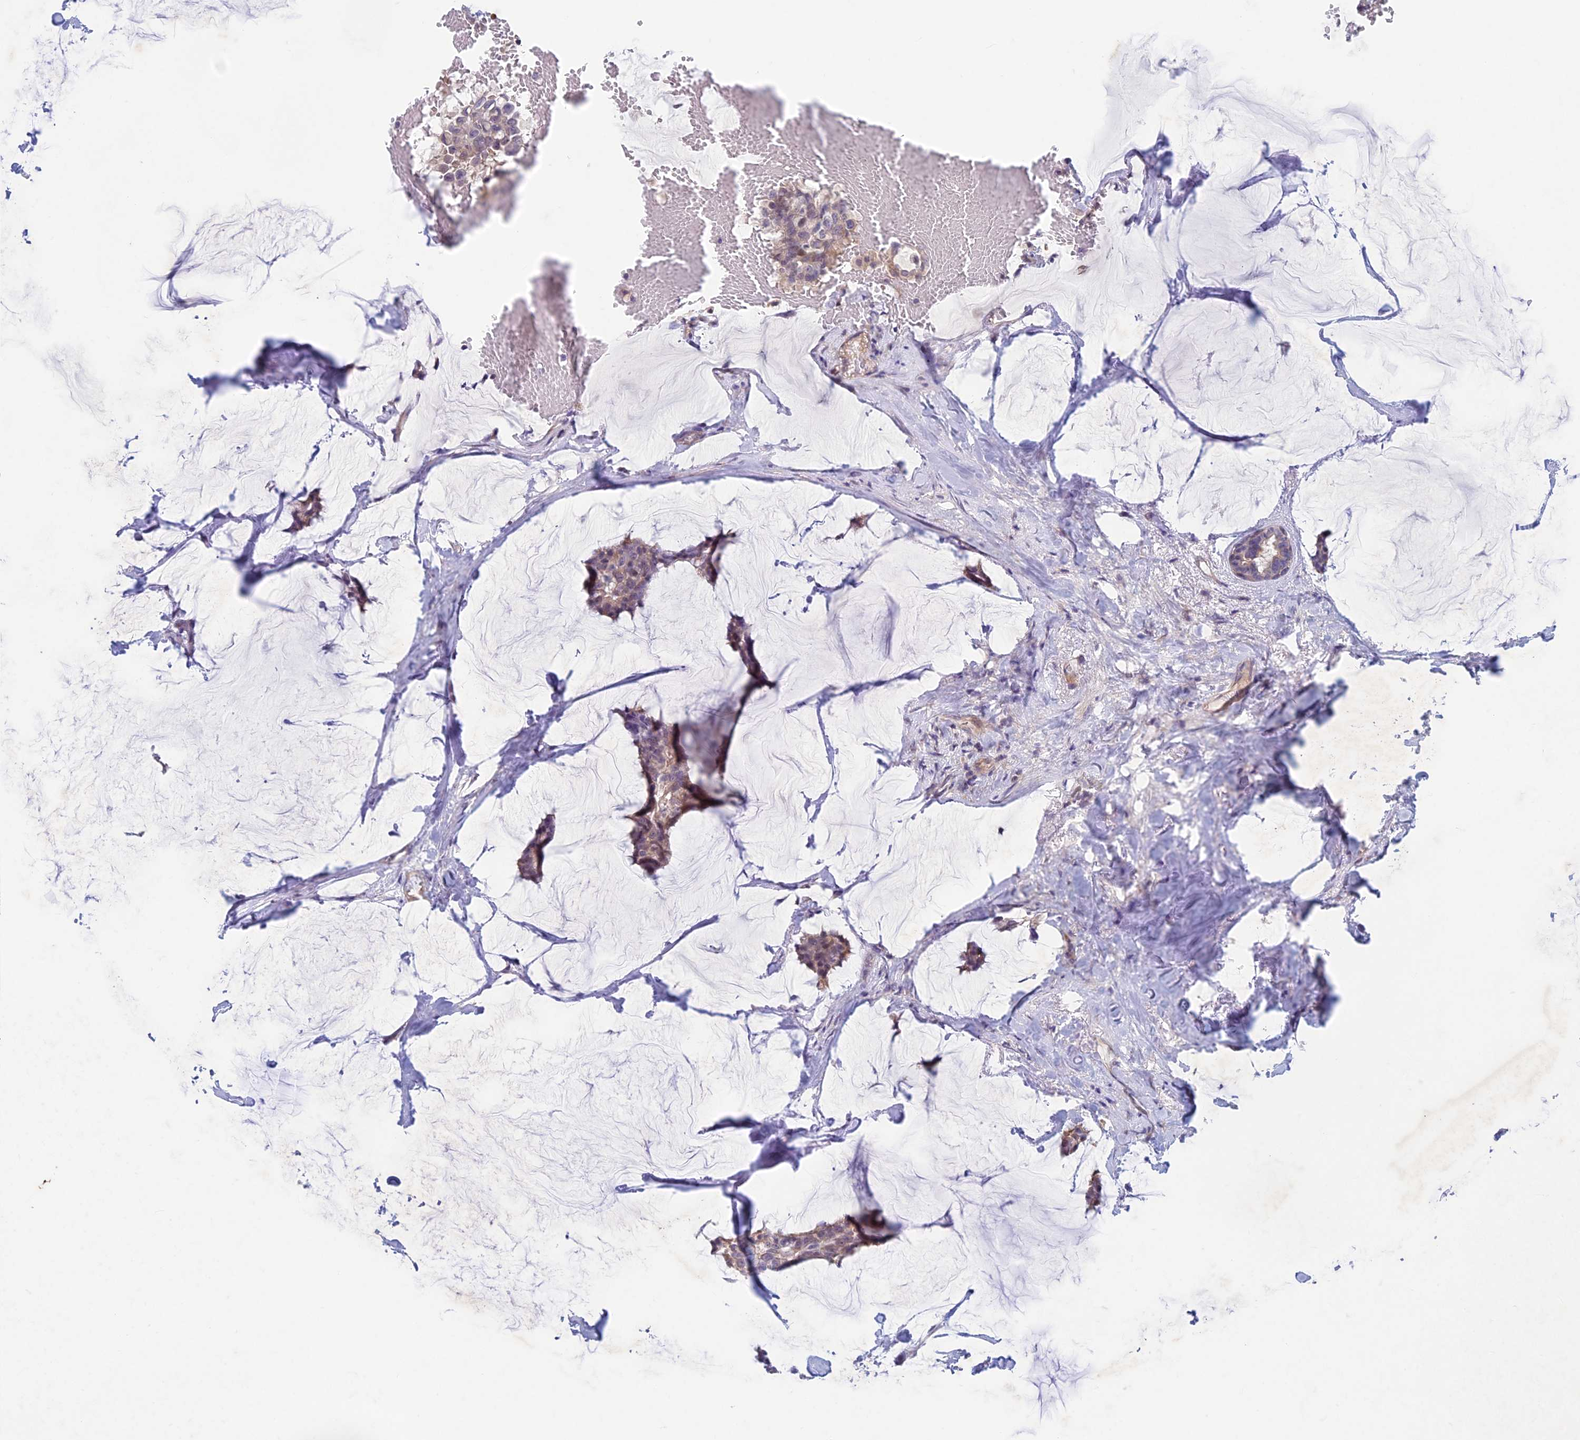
{"staining": {"intensity": "weak", "quantity": "<25%", "location": "cytoplasmic/membranous"}, "tissue": "breast cancer", "cell_type": "Tumor cells", "image_type": "cancer", "snomed": [{"axis": "morphology", "description": "Duct carcinoma"}, {"axis": "topography", "description": "Breast"}], "caption": "DAB immunohistochemical staining of breast intraductal carcinoma displays no significant staining in tumor cells. (Stains: DAB (3,3'-diaminobenzidine) IHC with hematoxylin counter stain, Microscopy: brightfield microscopy at high magnification).", "gene": "PTHLH", "patient": {"sex": "female", "age": 93}}